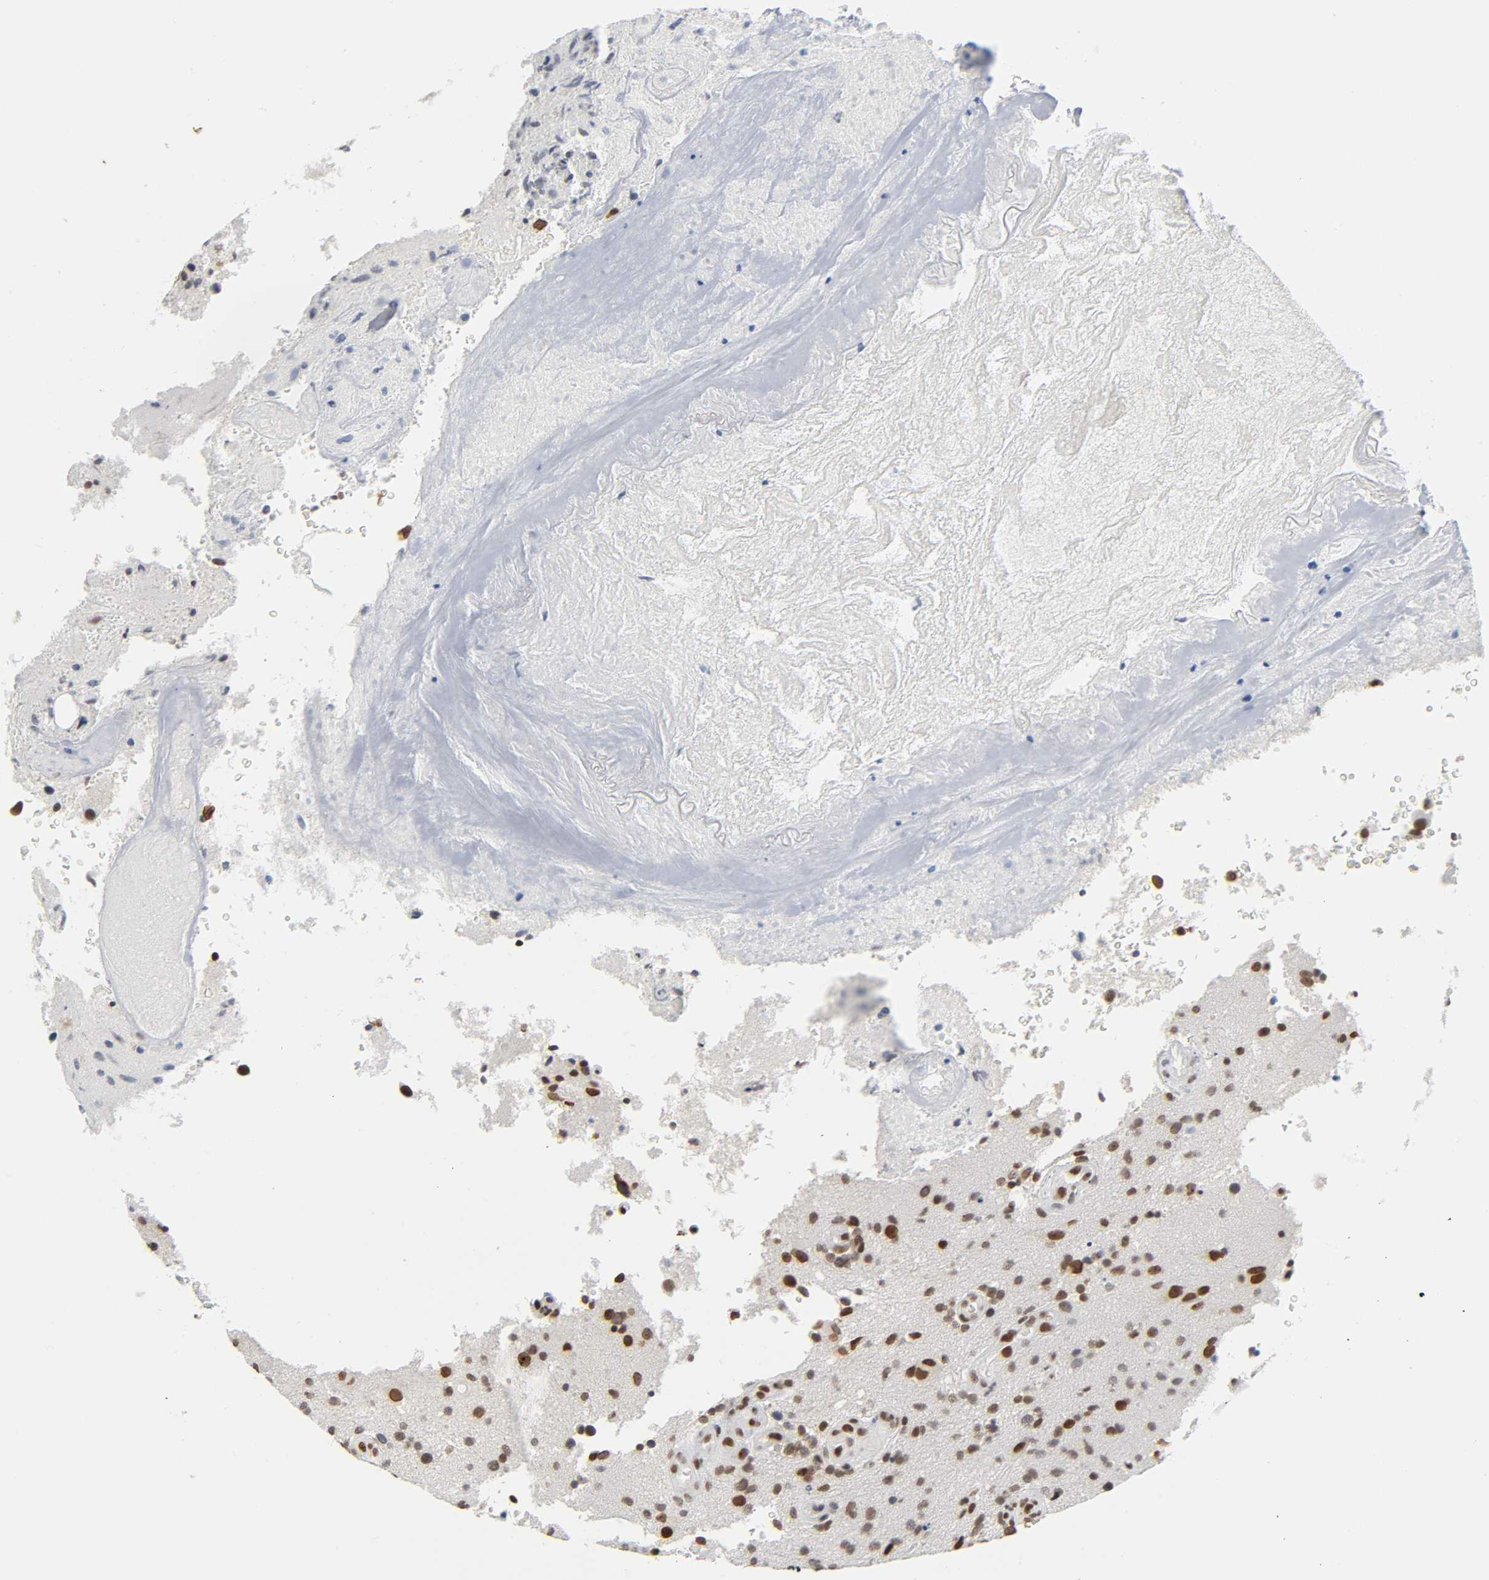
{"staining": {"intensity": "strong", "quantity": ">75%", "location": "nuclear"}, "tissue": "glioma", "cell_type": "Tumor cells", "image_type": "cancer", "snomed": [{"axis": "morphology", "description": "Normal tissue, NOS"}, {"axis": "morphology", "description": "Glioma, malignant, High grade"}, {"axis": "topography", "description": "Cerebral cortex"}], "caption": "Immunohistochemistry (IHC) staining of malignant high-grade glioma, which exhibits high levels of strong nuclear staining in approximately >75% of tumor cells indicating strong nuclear protein staining. The staining was performed using DAB (3,3'-diaminobenzidine) (brown) for protein detection and nuclei were counterstained in hematoxylin (blue).", "gene": "SUMO1", "patient": {"sex": "male", "age": 75}}